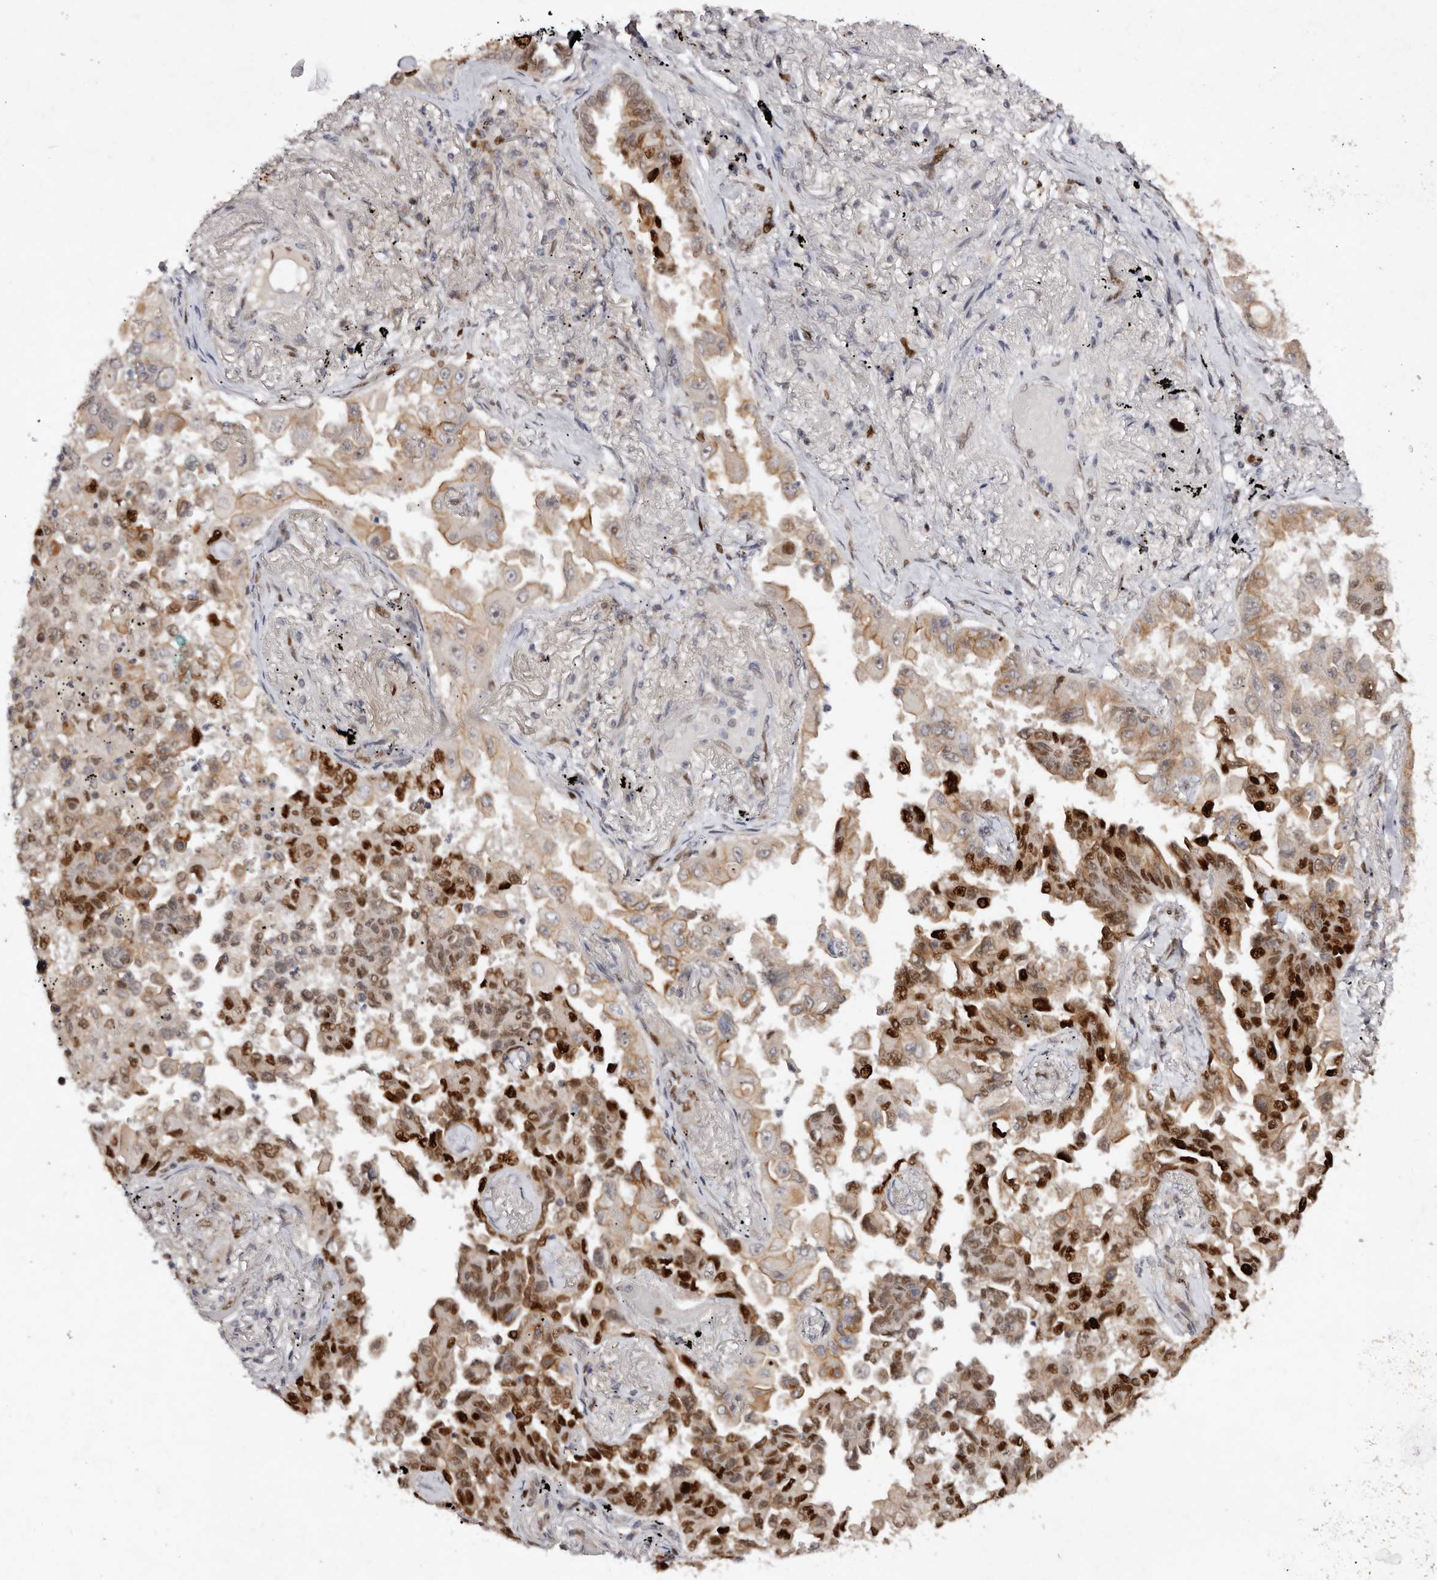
{"staining": {"intensity": "strong", "quantity": "25%-75%", "location": "nuclear"}, "tissue": "lung cancer", "cell_type": "Tumor cells", "image_type": "cancer", "snomed": [{"axis": "morphology", "description": "Adenocarcinoma, NOS"}, {"axis": "topography", "description": "Lung"}], "caption": "Immunohistochemical staining of adenocarcinoma (lung) reveals strong nuclear protein expression in about 25%-75% of tumor cells. The staining is performed using DAB brown chromogen to label protein expression. The nuclei are counter-stained blue using hematoxylin.", "gene": "KLF7", "patient": {"sex": "female", "age": 67}}